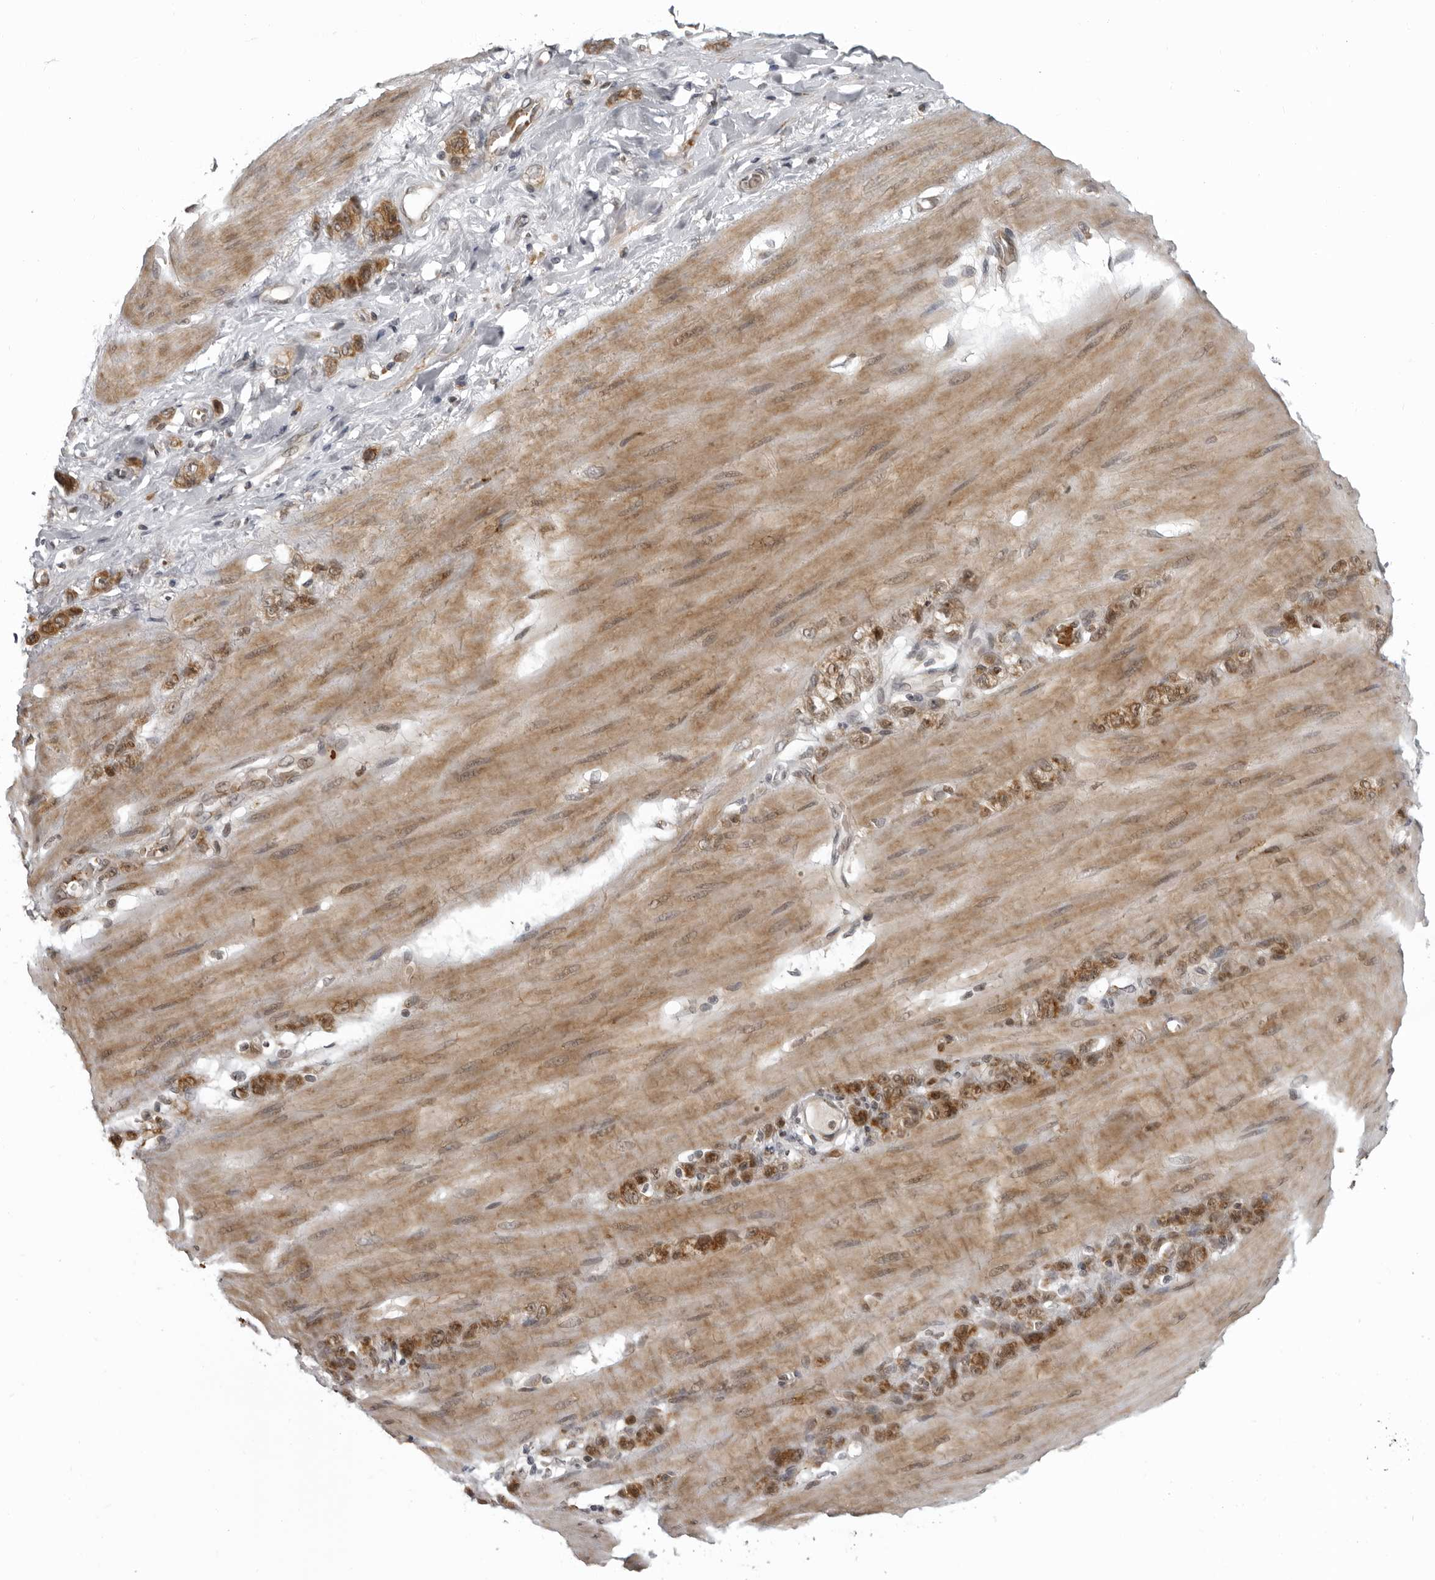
{"staining": {"intensity": "moderate", "quantity": ">75%", "location": "cytoplasmic/membranous"}, "tissue": "stomach cancer", "cell_type": "Tumor cells", "image_type": "cancer", "snomed": [{"axis": "morphology", "description": "Adenocarcinoma, NOS"}, {"axis": "topography", "description": "Stomach"}], "caption": "The image demonstrates a brown stain indicating the presence of a protein in the cytoplasmic/membranous of tumor cells in adenocarcinoma (stomach). (Brightfield microscopy of DAB IHC at high magnification).", "gene": "THOP1", "patient": {"sex": "male", "age": 82}}